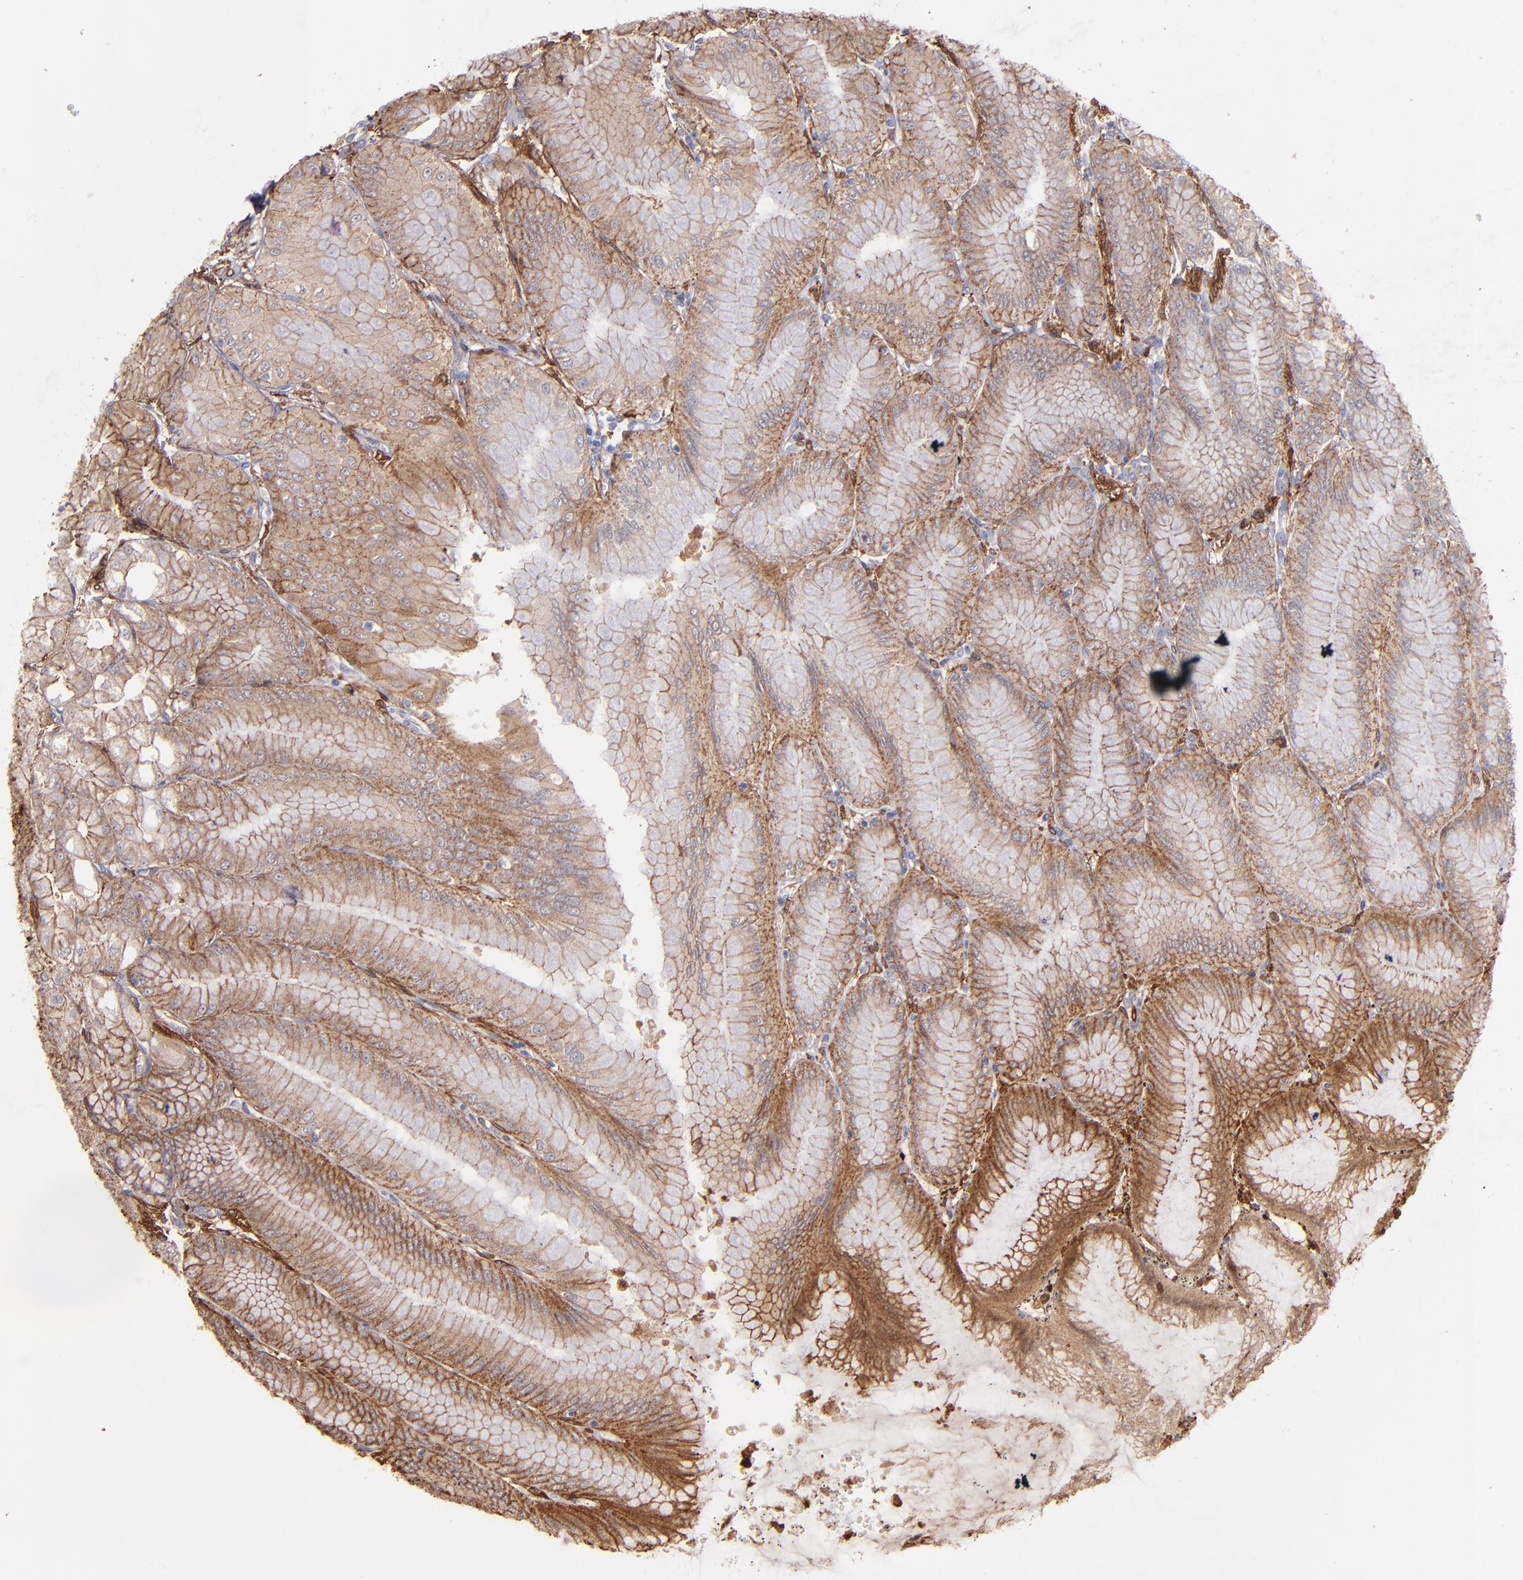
{"staining": {"intensity": "moderate", "quantity": "25%-75%", "location": "cytoplasmic/membranous"}, "tissue": "stomach", "cell_type": "Glandular cells", "image_type": "normal", "snomed": [{"axis": "morphology", "description": "Normal tissue, NOS"}, {"axis": "topography", "description": "Stomach, lower"}], "caption": "The photomicrograph demonstrates a brown stain indicating the presence of a protein in the cytoplasmic/membranous of glandular cells in stomach. (Stains: DAB (3,3'-diaminobenzidine) in brown, nuclei in blue, Microscopy: brightfield microscopy at high magnification).", "gene": "VCL", "patient": {"sex": "male", "age": 71}}